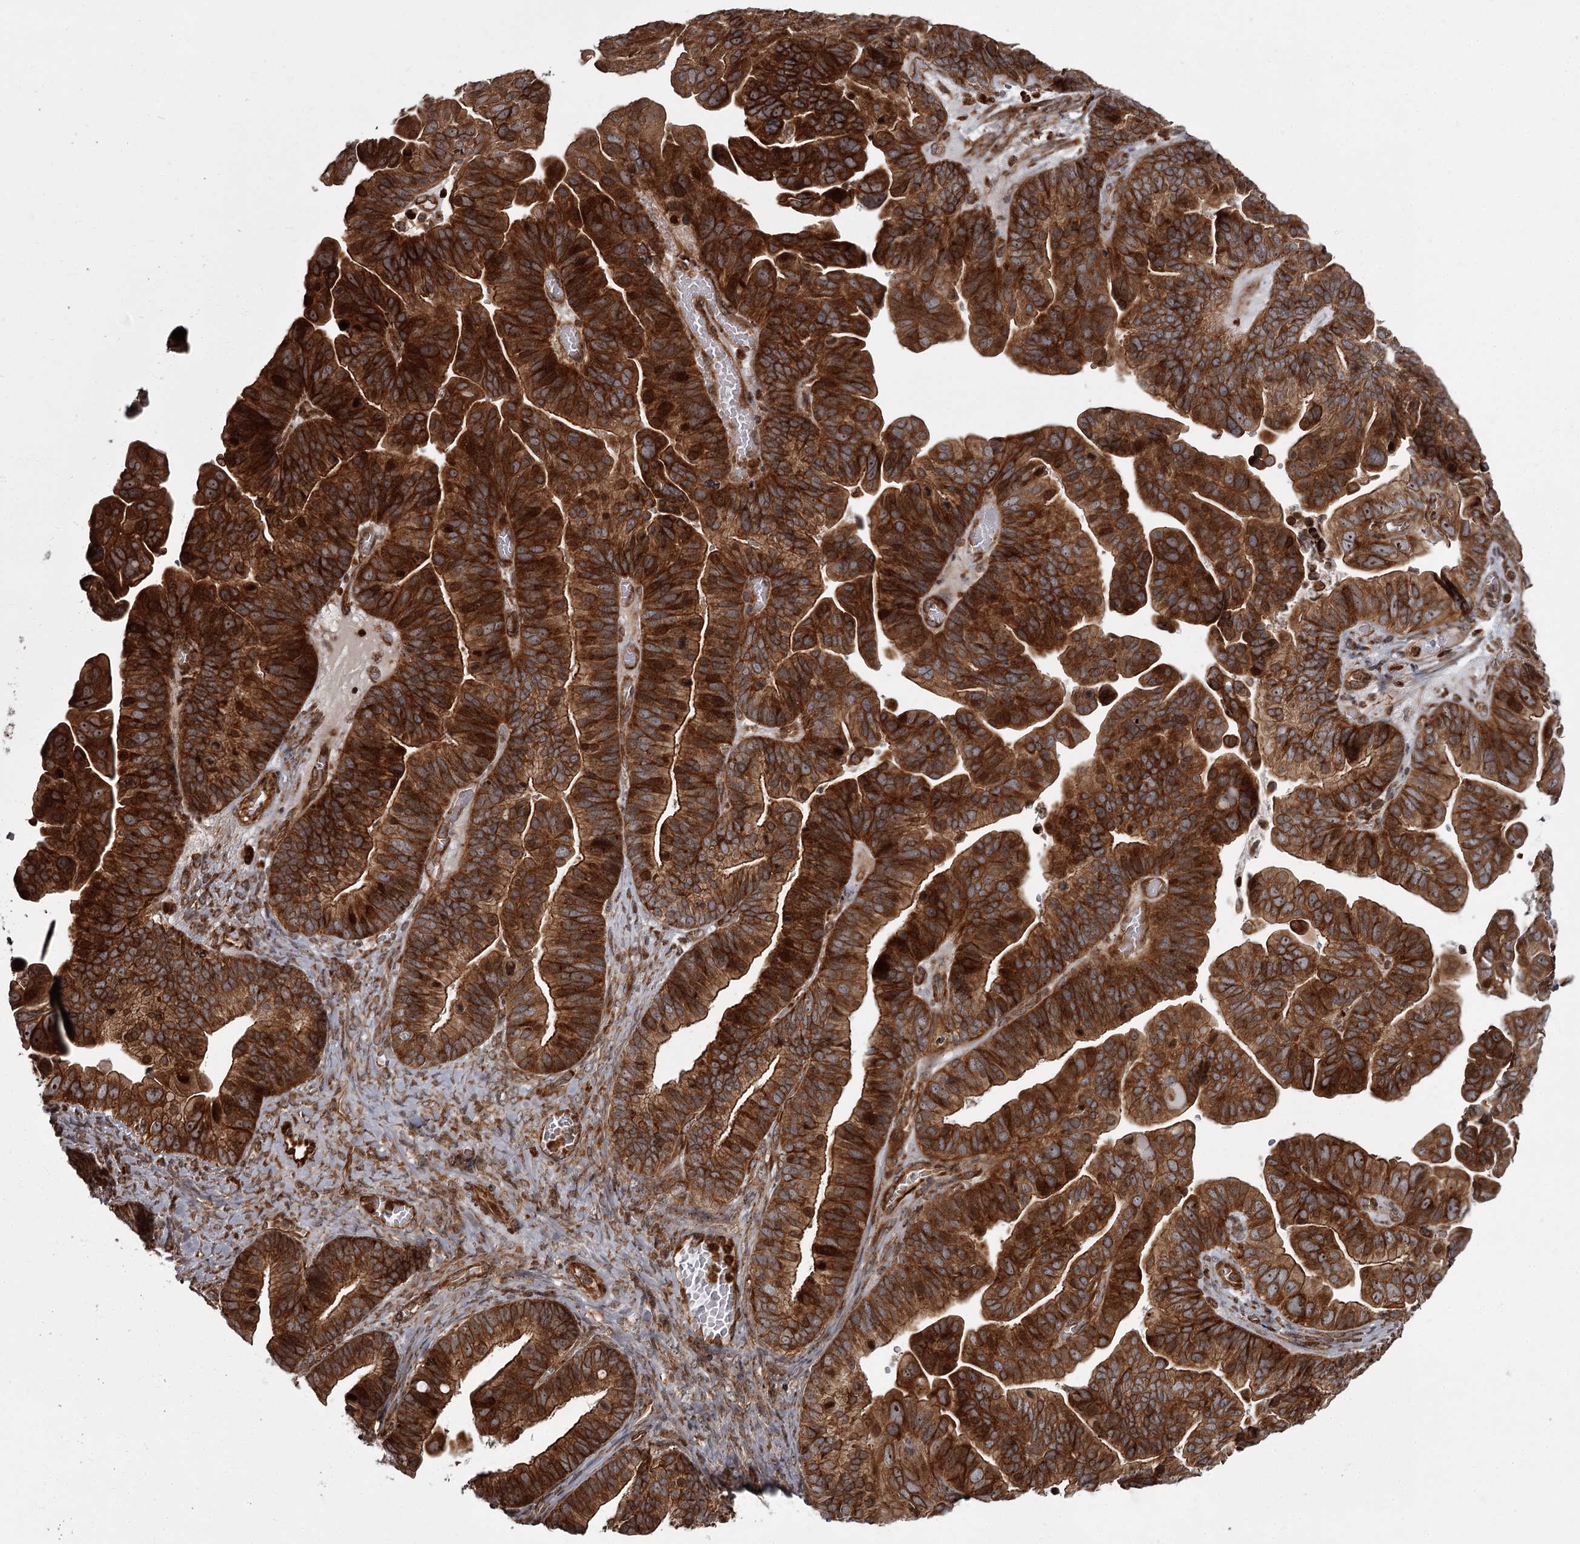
{"staining": {"intensity": "strong", "quantity": ">75%", "location": "cytoplasmic/membranous,nuclear"}, "tissue": "ovarian cancer", "cell_type": "Tumor cells", "image_type": "cancer", "snomed": [{"axis": "morphology", "description": "Cystadenocarcinoma, serous, NOS"}, {"axis": "topography", "description": "Ovary"}], "caption": "A high-resolution histopathology image shows IHC staining of ovarian cancer, which shows strong cytoplasmic/membranous and nuclear staining in about >75% of tumor cells. The protein of interest is shown in brown color, while the nuclei are stained blue.", "gene": "THAP9", "patient": {"sex": "female", "age": 56}}